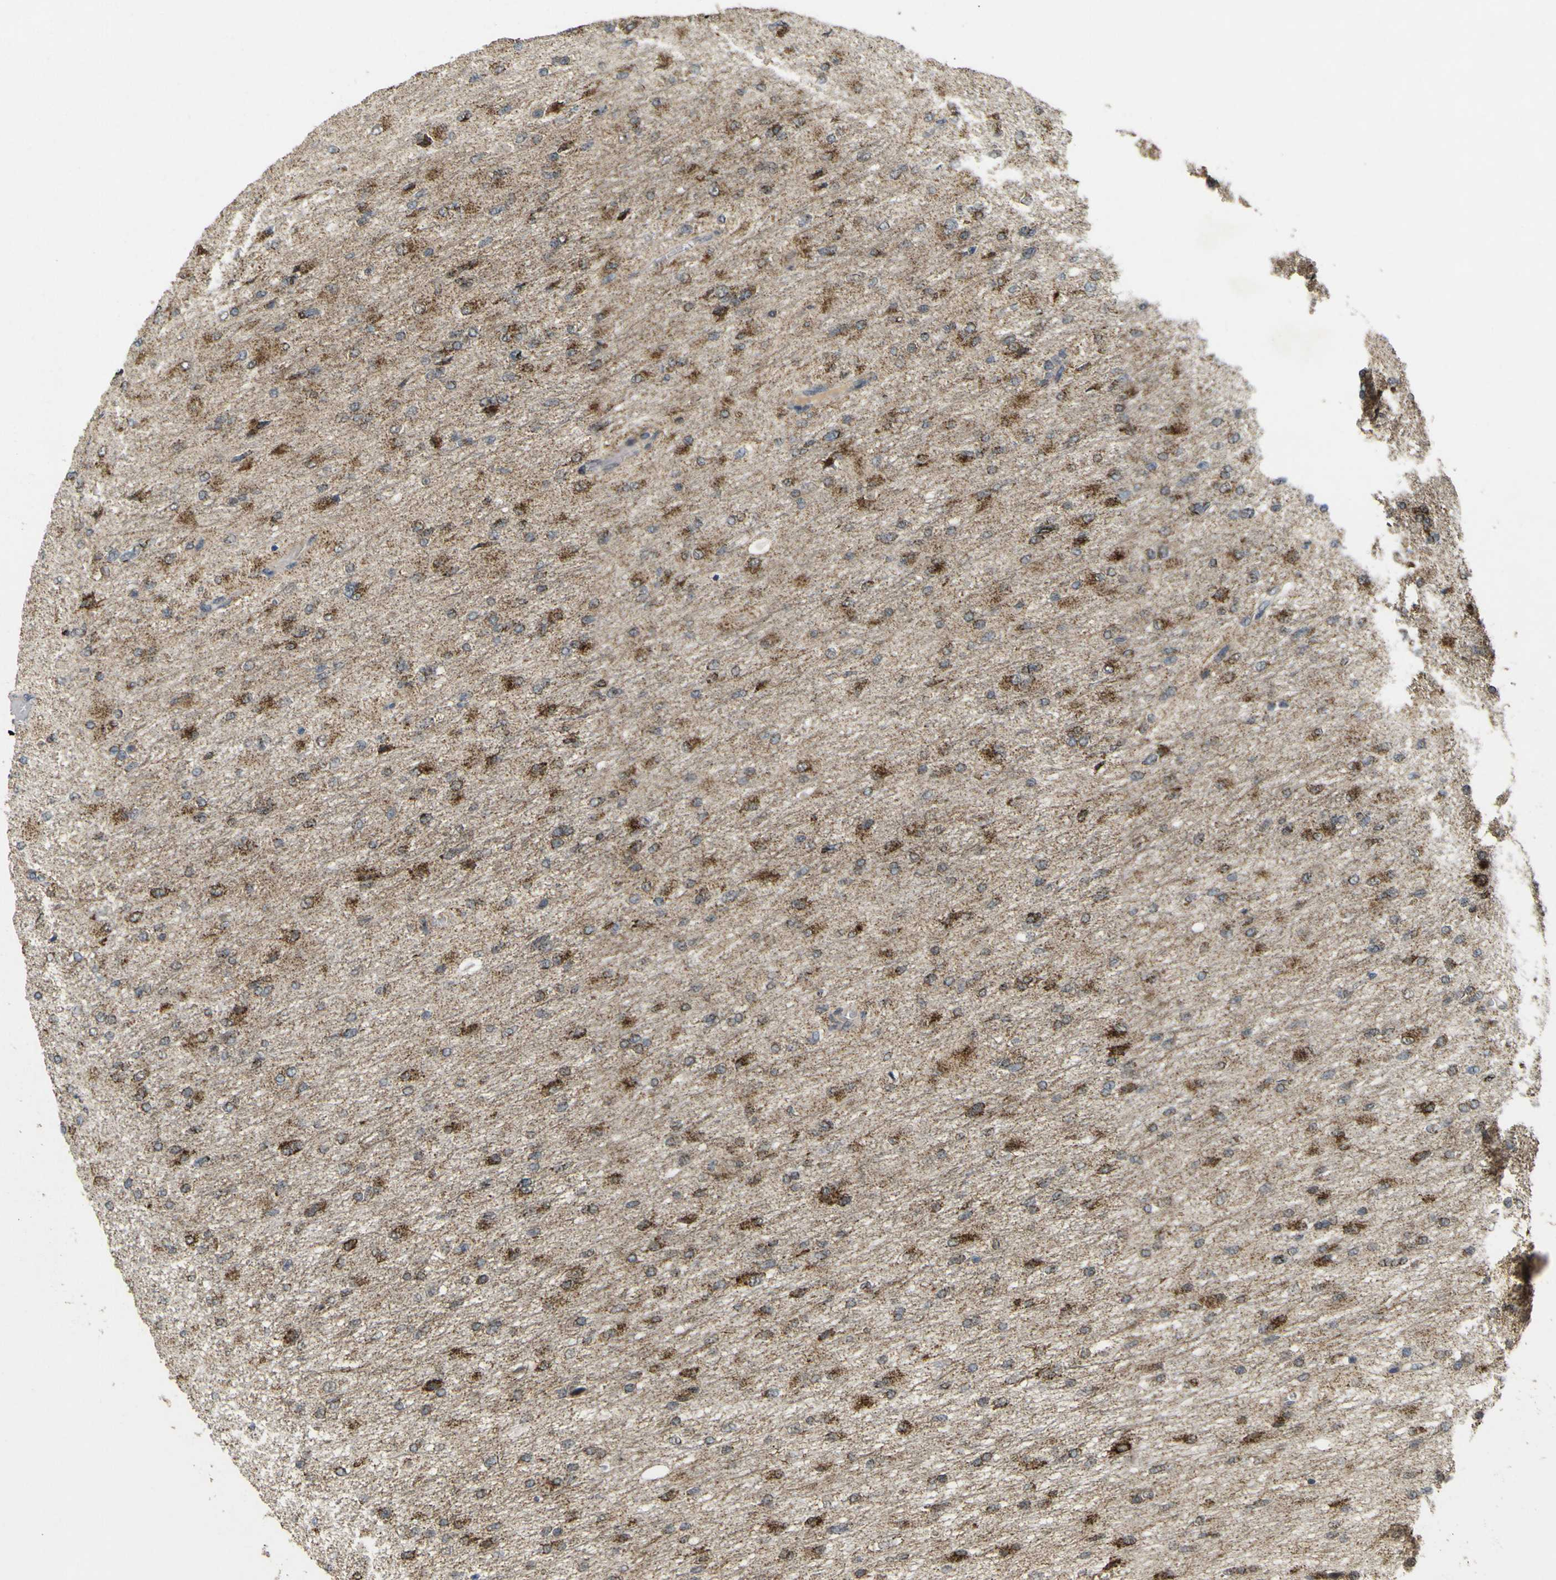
{"staining": {"intensity": "moderate", "quantity": ">75%", "location": "cytoplasmic/membranous"}, "tissue": "glioma", "cell_type": "Tumor cells", "image_type": "cancer", "snomed": [{"axis": "morphology", "description": "Glioma, malignant, High grade"}, {"axis": "topography", "description": "Cerebral cortex"}], "caption": "This micrograph reveals IHC staining of human glioma, with medium moderate cytoplasmic/membranous positivity in approximately >75% of tumor cells.", "gene": "ACBD5", "patient": {"sex": "female", "age": 36}}